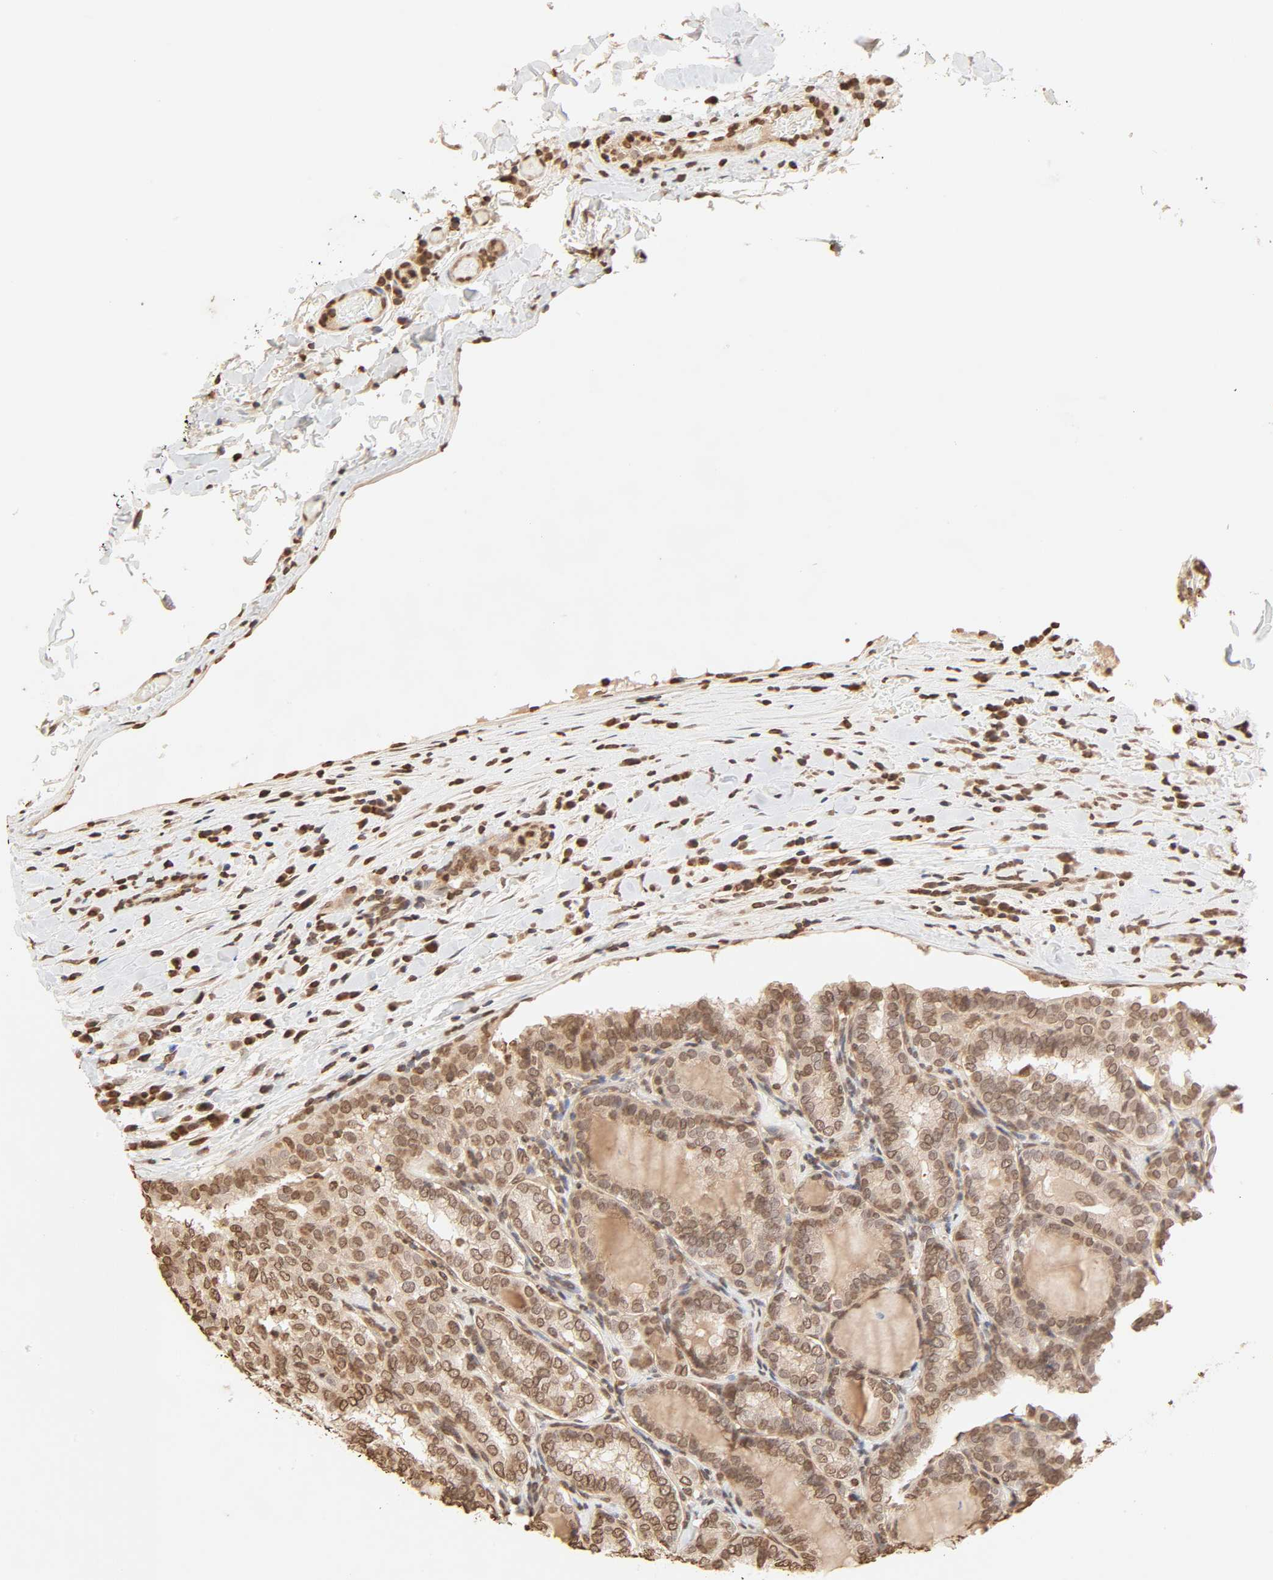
{"staining": {"intensity": "moderate", "quantity": ">75%", "location": "cytoplasmic/membranous,nuclear"}, "tissue": "thyroid cancer", "cell_type": "Tumor cells", "image_type": "cancer", "snomed": [{"axis": "morphology", "description": "Papillary adenocarcinoma, NOS"}, {"axis": "topography", "description": "Thyroid gland"}], "caption": "High-power microscopy captured an immunohistochemistry image of thyroid papillary adenocarcinoma, revealing moderate cytoplasmic/membranous and nuclear expression in about >75% of tumor cells.", "gene": "TBL1X", "patient": {"sex": "female", "age": 30}}